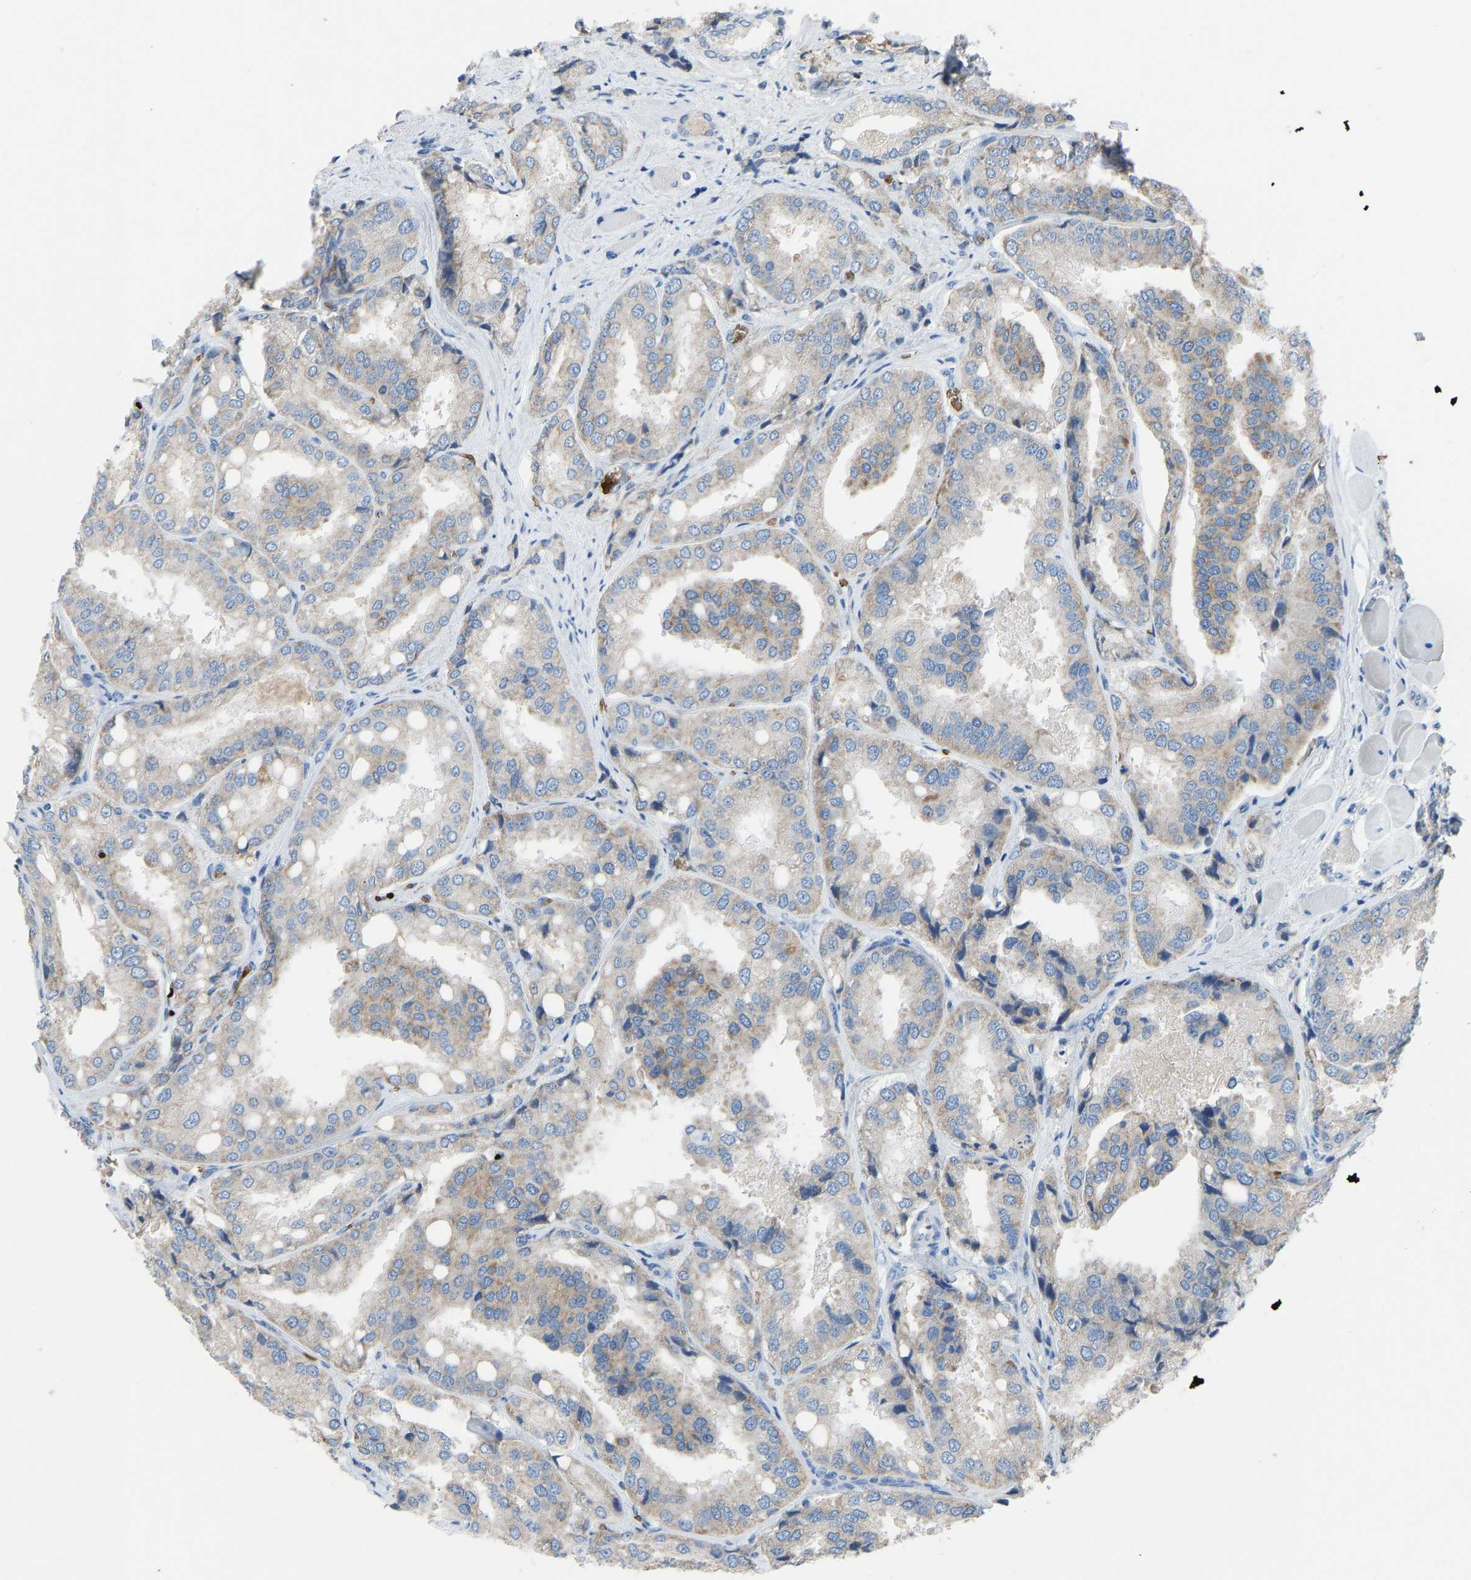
{"staining": {"intensity": "negative", "quantity": "none", "location": "none"}, "tissue": "prostate cancer", "cell_type": "Tumor cells", "image_type": "cancer", "snomed": [{"axis": "morphology", "description": "Adenocarcinoma, High grade"}, {"axis": "topography", "description": "Prostate"}], "caption": "Image shows no significant protein staining in tumor cells of prostate cancer. (DAB (3,3'-diaminobenzidine) immunohistochemistry visualized using brightfield microscopy, high magnification).", "gene": "PIGS", "patient": {"sex": "male", "age": 50}}